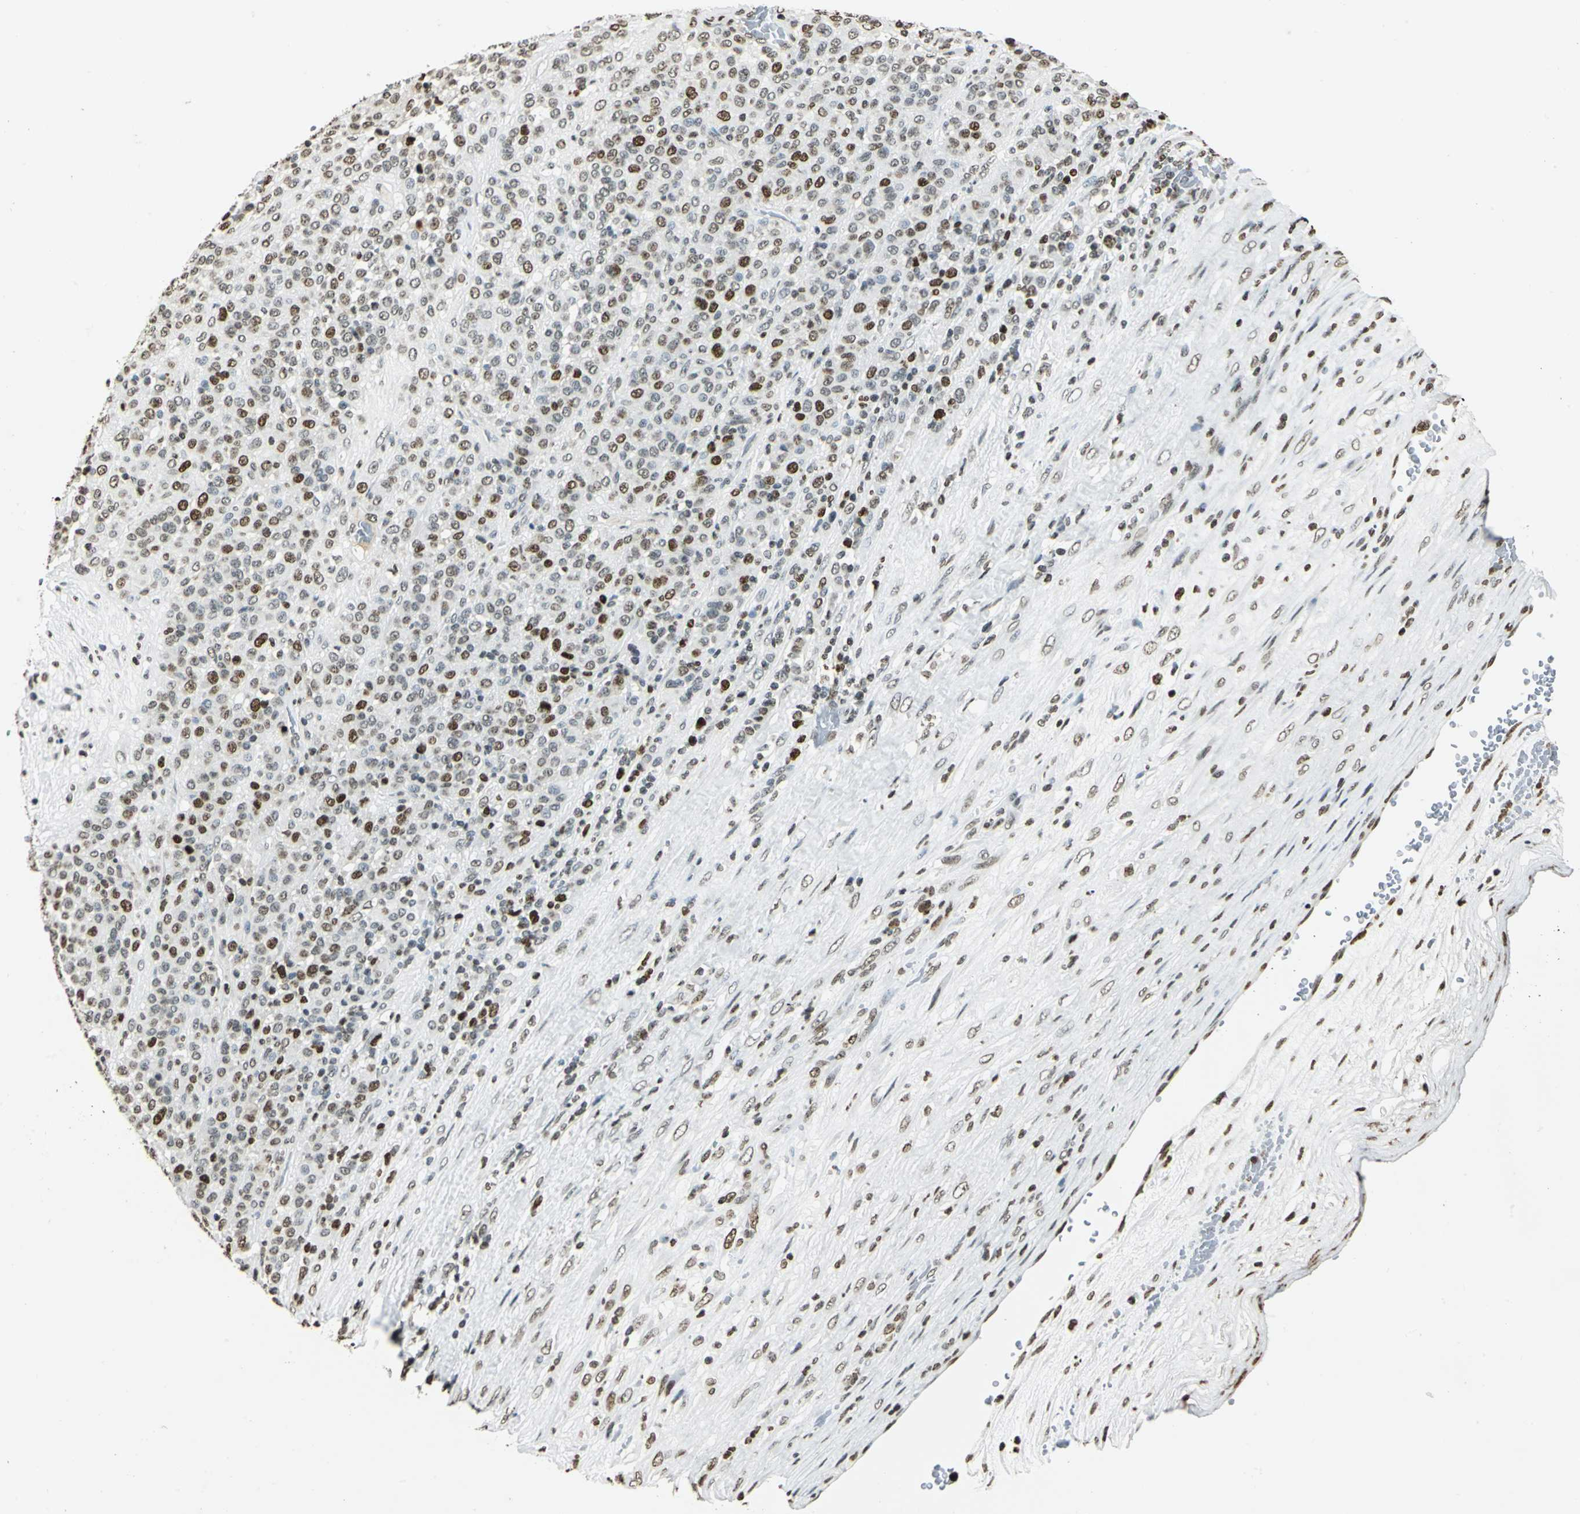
{"staining": {"intensity": "strong", "quantity": "25%-75%", "location": "nuclear"}, "tissue": "melanoma", "cell_type": "Tumor cells", "image_type": "cancer", "snomed": [{"axis": "morphology", "description": "Malignant melanoma, Metastatic site"}, {"axis": "topography", "description": "Pancreas"}], "caption": "Immunohistochemistry of human malignant melanoma (metastatic site) demonstrates high levels of strong nuclear staining in approximately 25%-75% of tumor cells. Immunohistochemistry (ihc) stains the protein of interest in brown and the nuclei are stained blue.", "gene": "MCM4", "patient": {"sex": "female", "age": 30}}